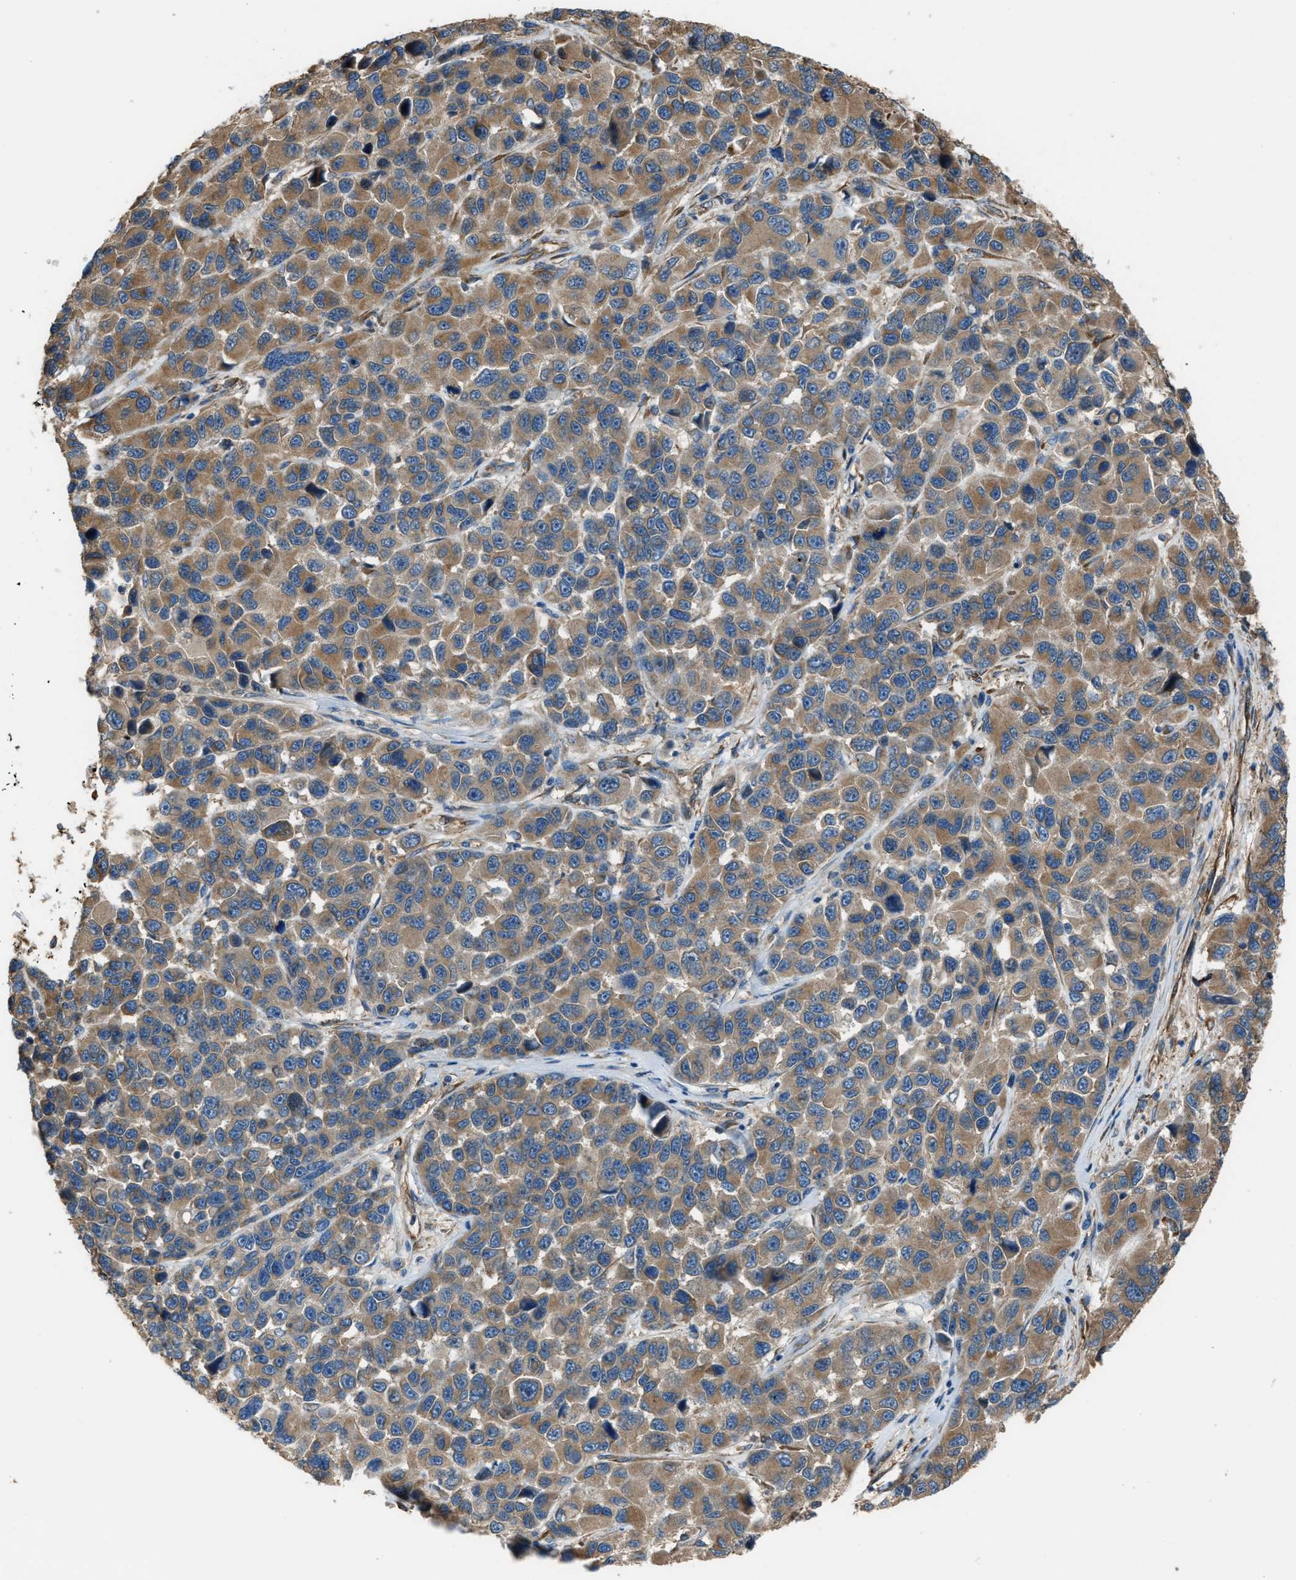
{"staining": {"intensity": "moderate", "quantity": ">75%", "location": "cytoplasmic/membranous"}, "tissue": "melanoma", "cell_type": "Tumor cells", "image_type": "cancer", "snomed": [{"axis": "morphology", "description": "Malignant melanoma, NOS"}, {"axis": "topography", "description": "Skin"}], "caption": "High-power microscopy captured an IHC micrograph of malignant melanoma, revealing moderate cytoplasmic/membranous positivity in approximately >75% of tumor cells.", "gene": "TRPC1", "patient": {"sex": "male", "age": 53}}